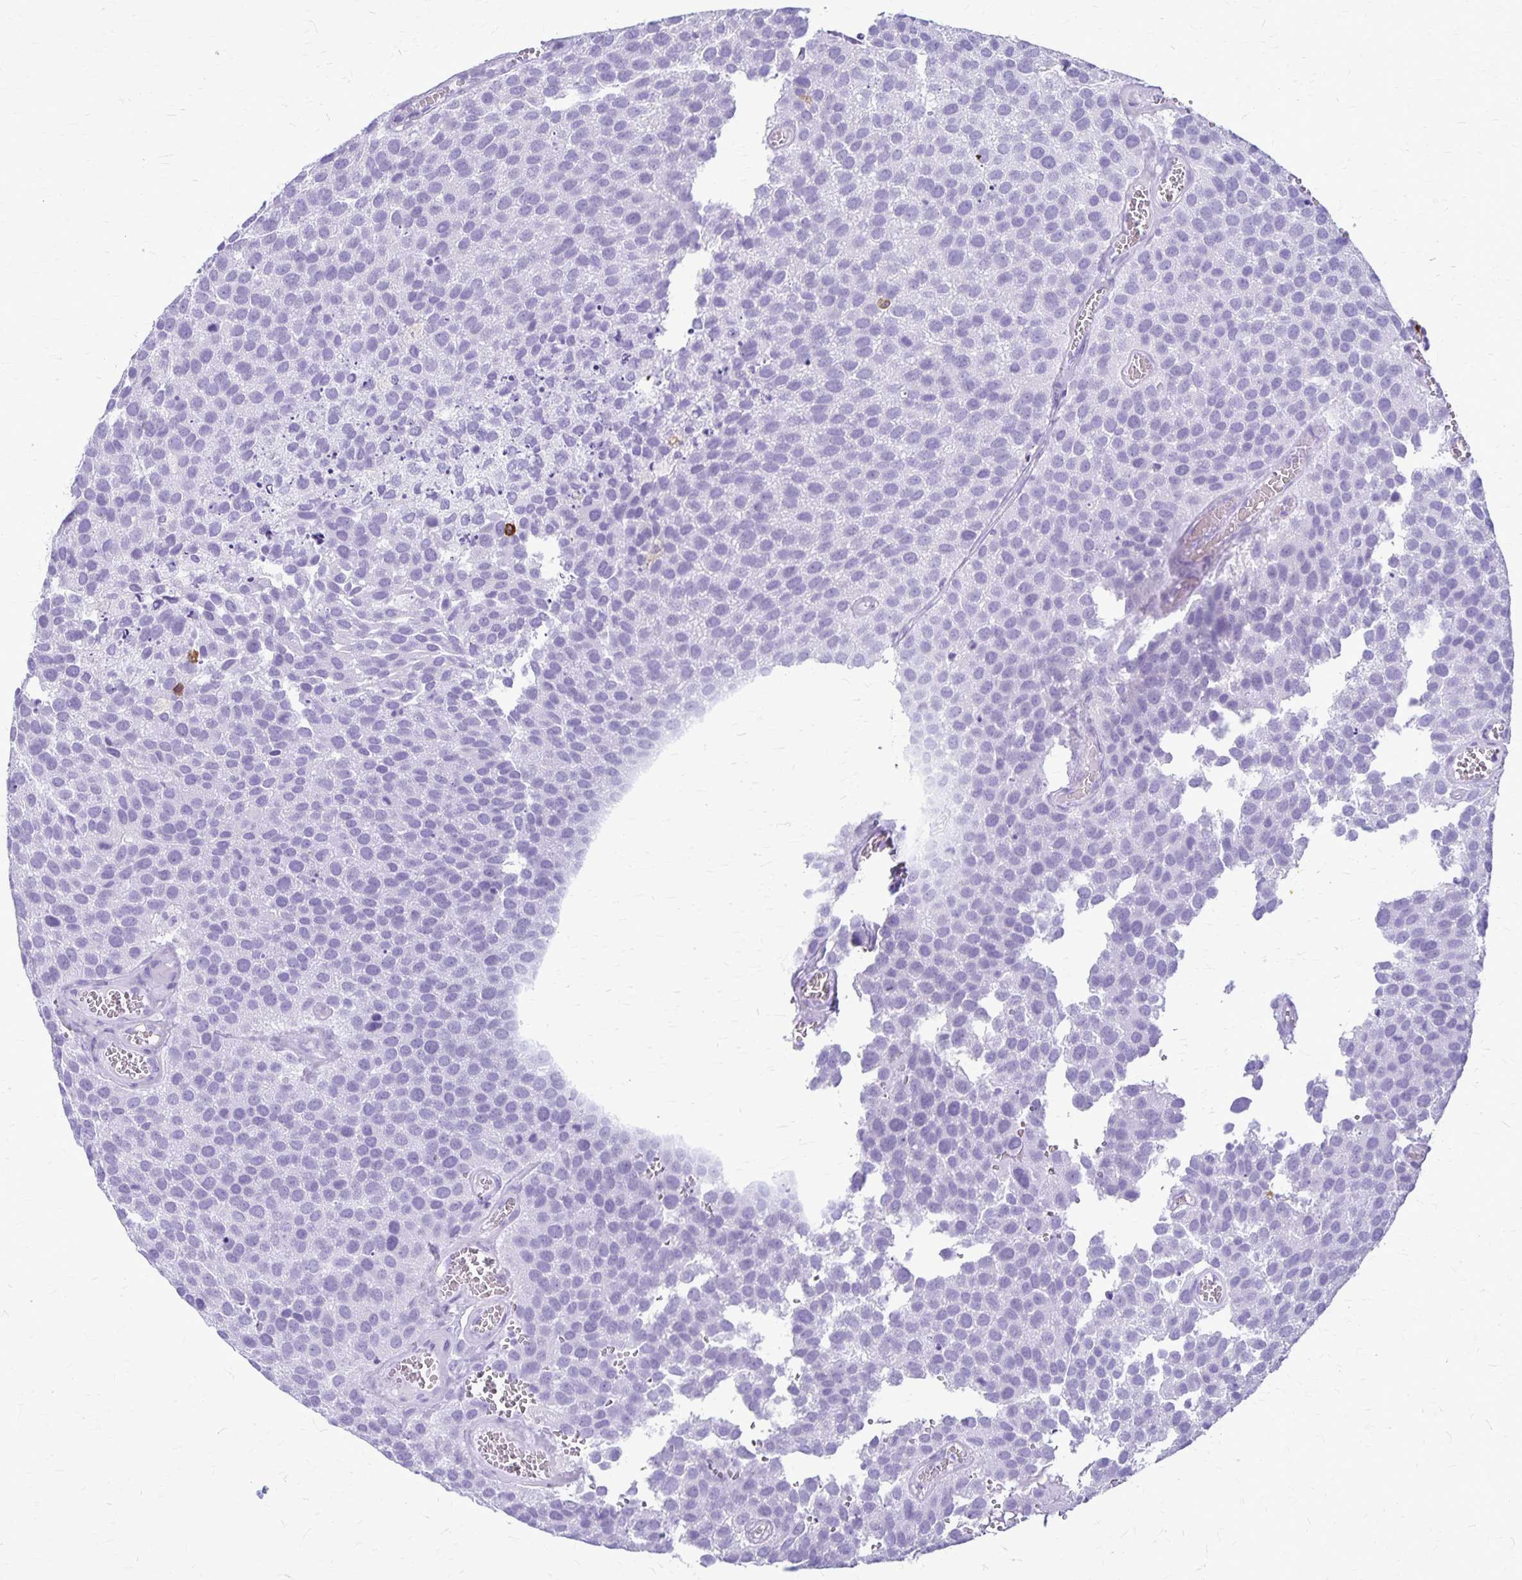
{"staining": {"intensity": "negative", "quantity": "none", "location": "none"}, "tissue": "urothelial cancer", "cell_type": "Tumor cells", "image_type": "cancer", "snomed": [{"axis": "morphology", "description": "Urothelial carcinoma, Low grade"}, {"axis": "topography", "description": "Urinary bladder"}], "caption": "This is an IHC image of human low-grade urothelial carcinoma. There is no positivity in tumor cells.", "gene": "RTN1", "patient": {"sex": "female", "age": 69}}